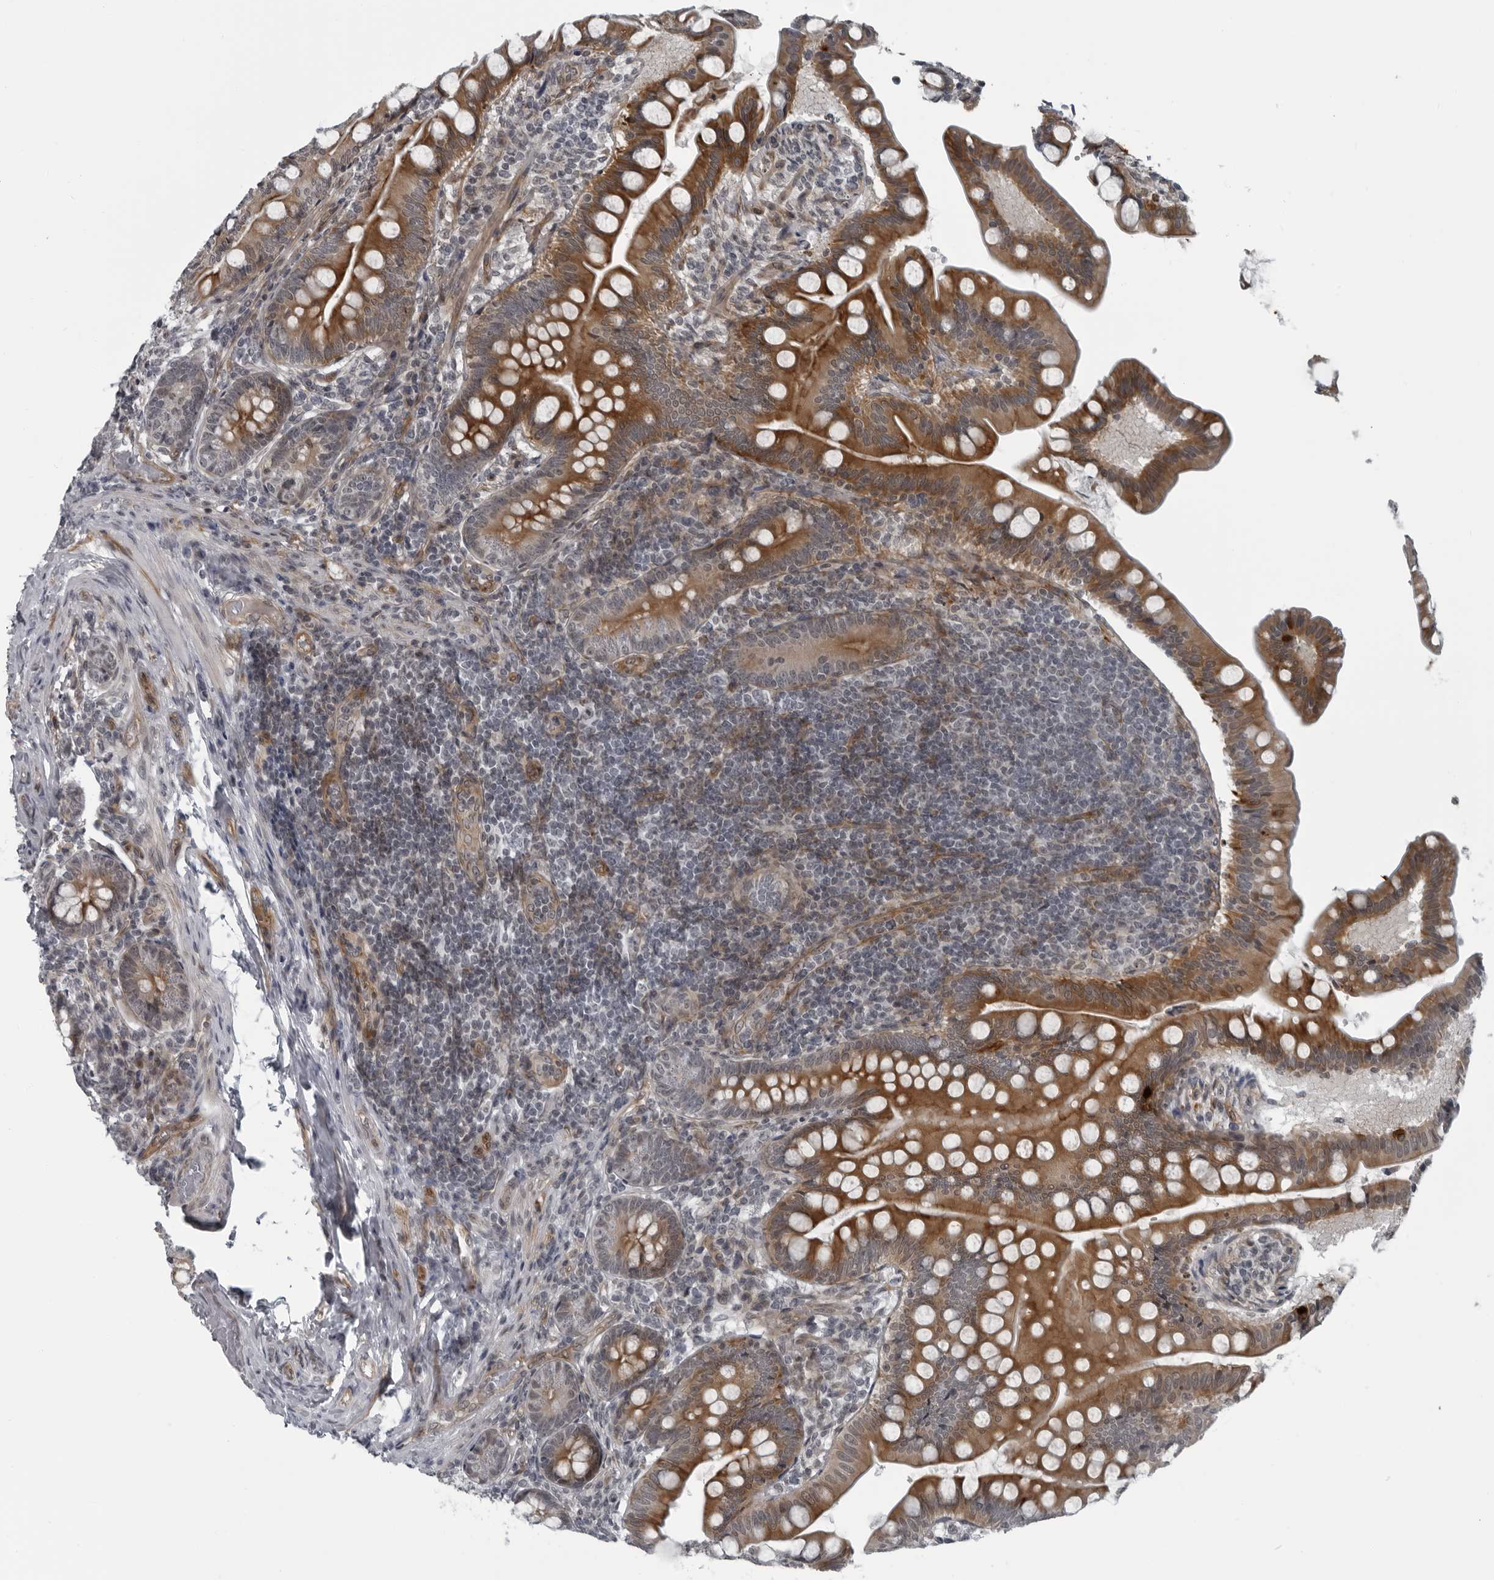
{"staining": {"intensity": "strong", "quantity": ">75%", "location": "cytoplasmic/membranous"}, "tissue": "small intestine", "cell_type": "Glandular cells", "image_type": "normal", "snomed": [{"axis": "morphology", "description": "Normal tissue, NOS"}, {"axis": "topography", "description": "Small intestine"}], "caption": "About >75% of glandular cells in normal human small intestine reveal strong cytoplasmic/membranous protein expression as visualized by brown immunohistochemical staining.", "gene": "FAM102B", "patient": {"sex": "male", "age": 7}}